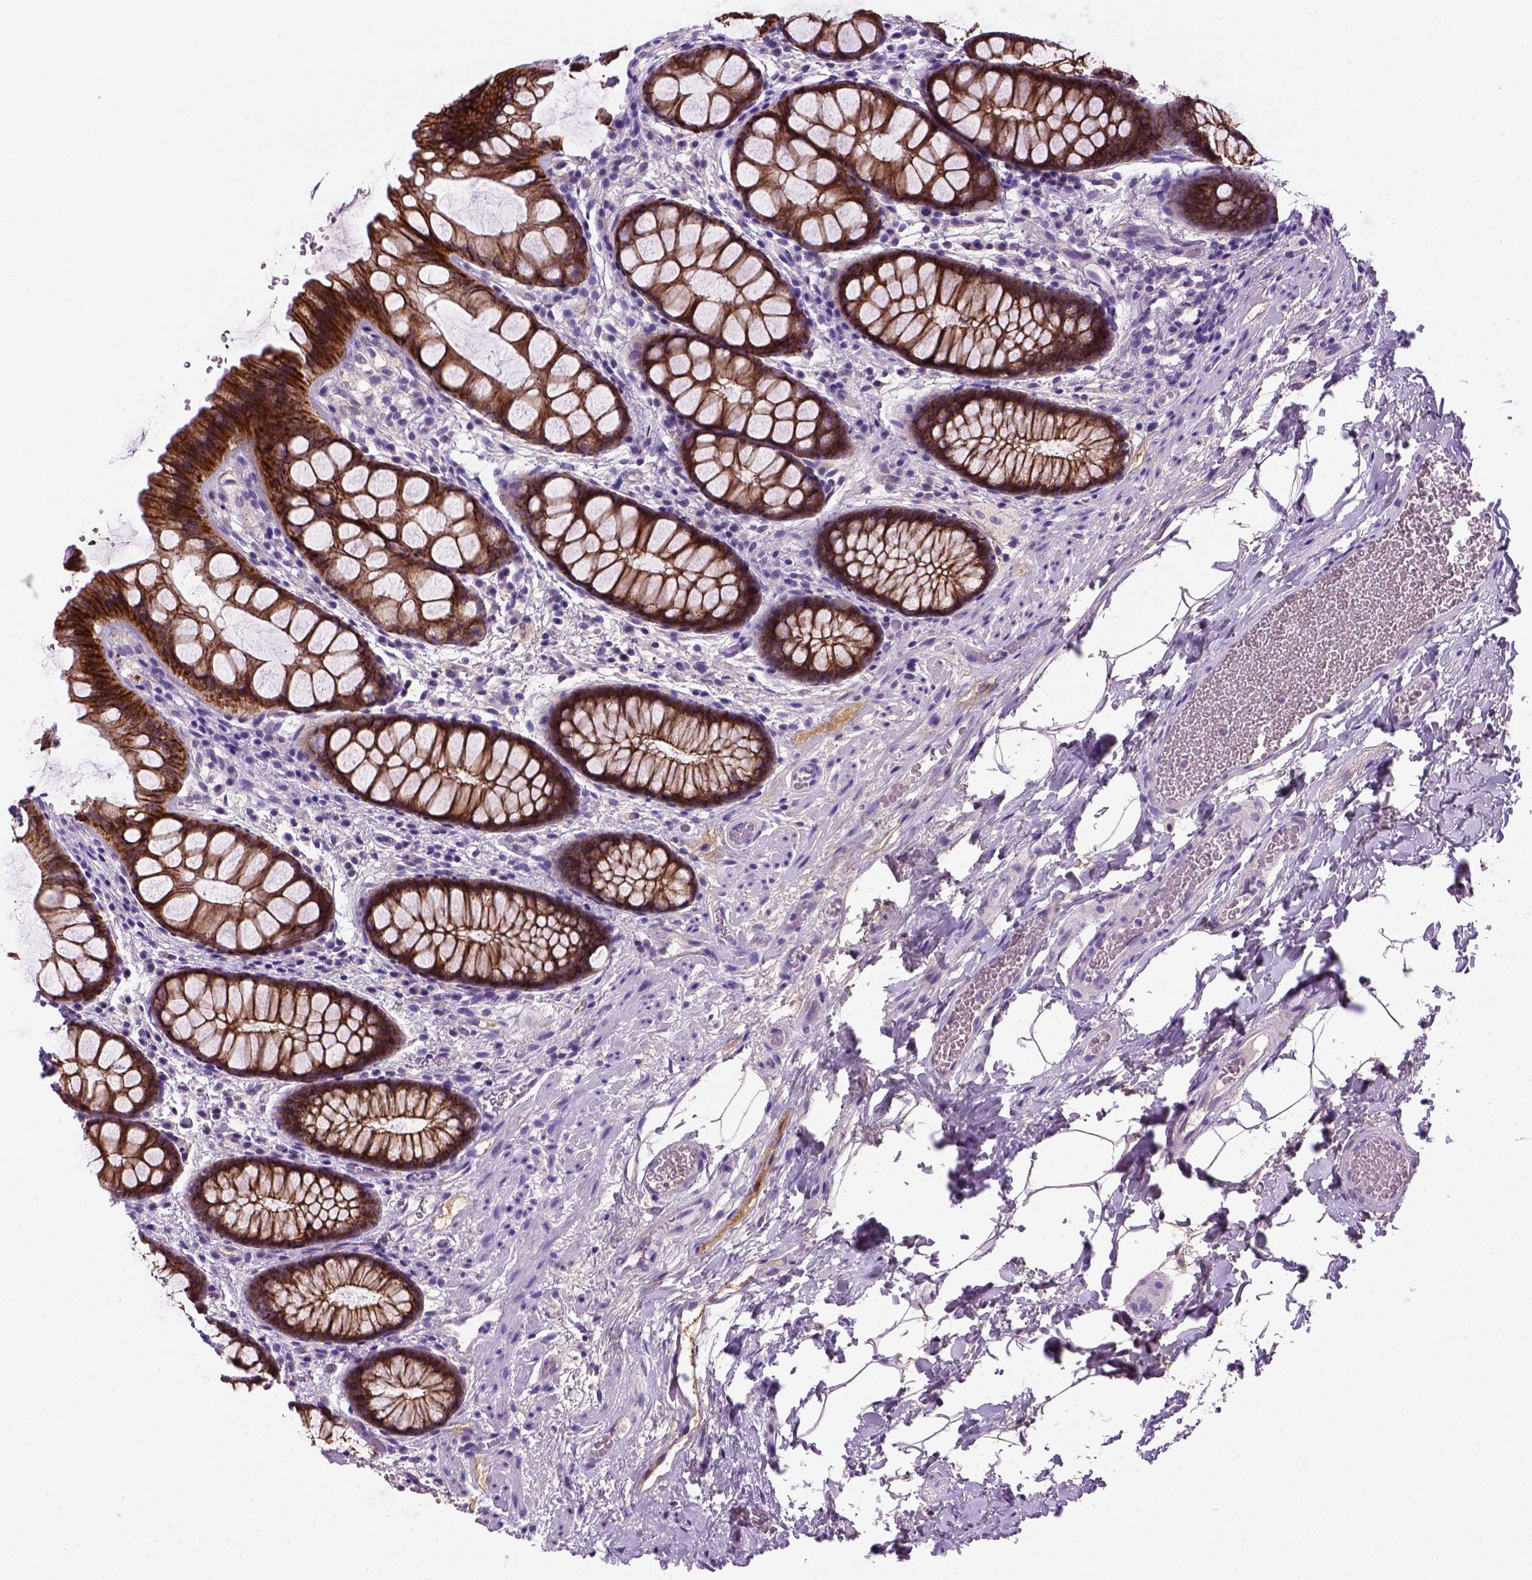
{"staining": {"intensity": "strong", "quantity": ">75%", "location": "cytoplasmic/membranous"}, "tissue": "rectum", "cell_type": "Glandular cells", "image_type": "normal", "snomed": [{"axis": "morphology", "description": "Normal tissue, NOS"}, {"axis": "topography", "description": "Rectum"}], "caption": "Strong cytoplasmic/membranous positivity is identified in about >75% of glandular cells in benign rectum. Nuclei are stained in blue.", "gene": "CDH1", "patient": {"sex": "female", "age": 62}}